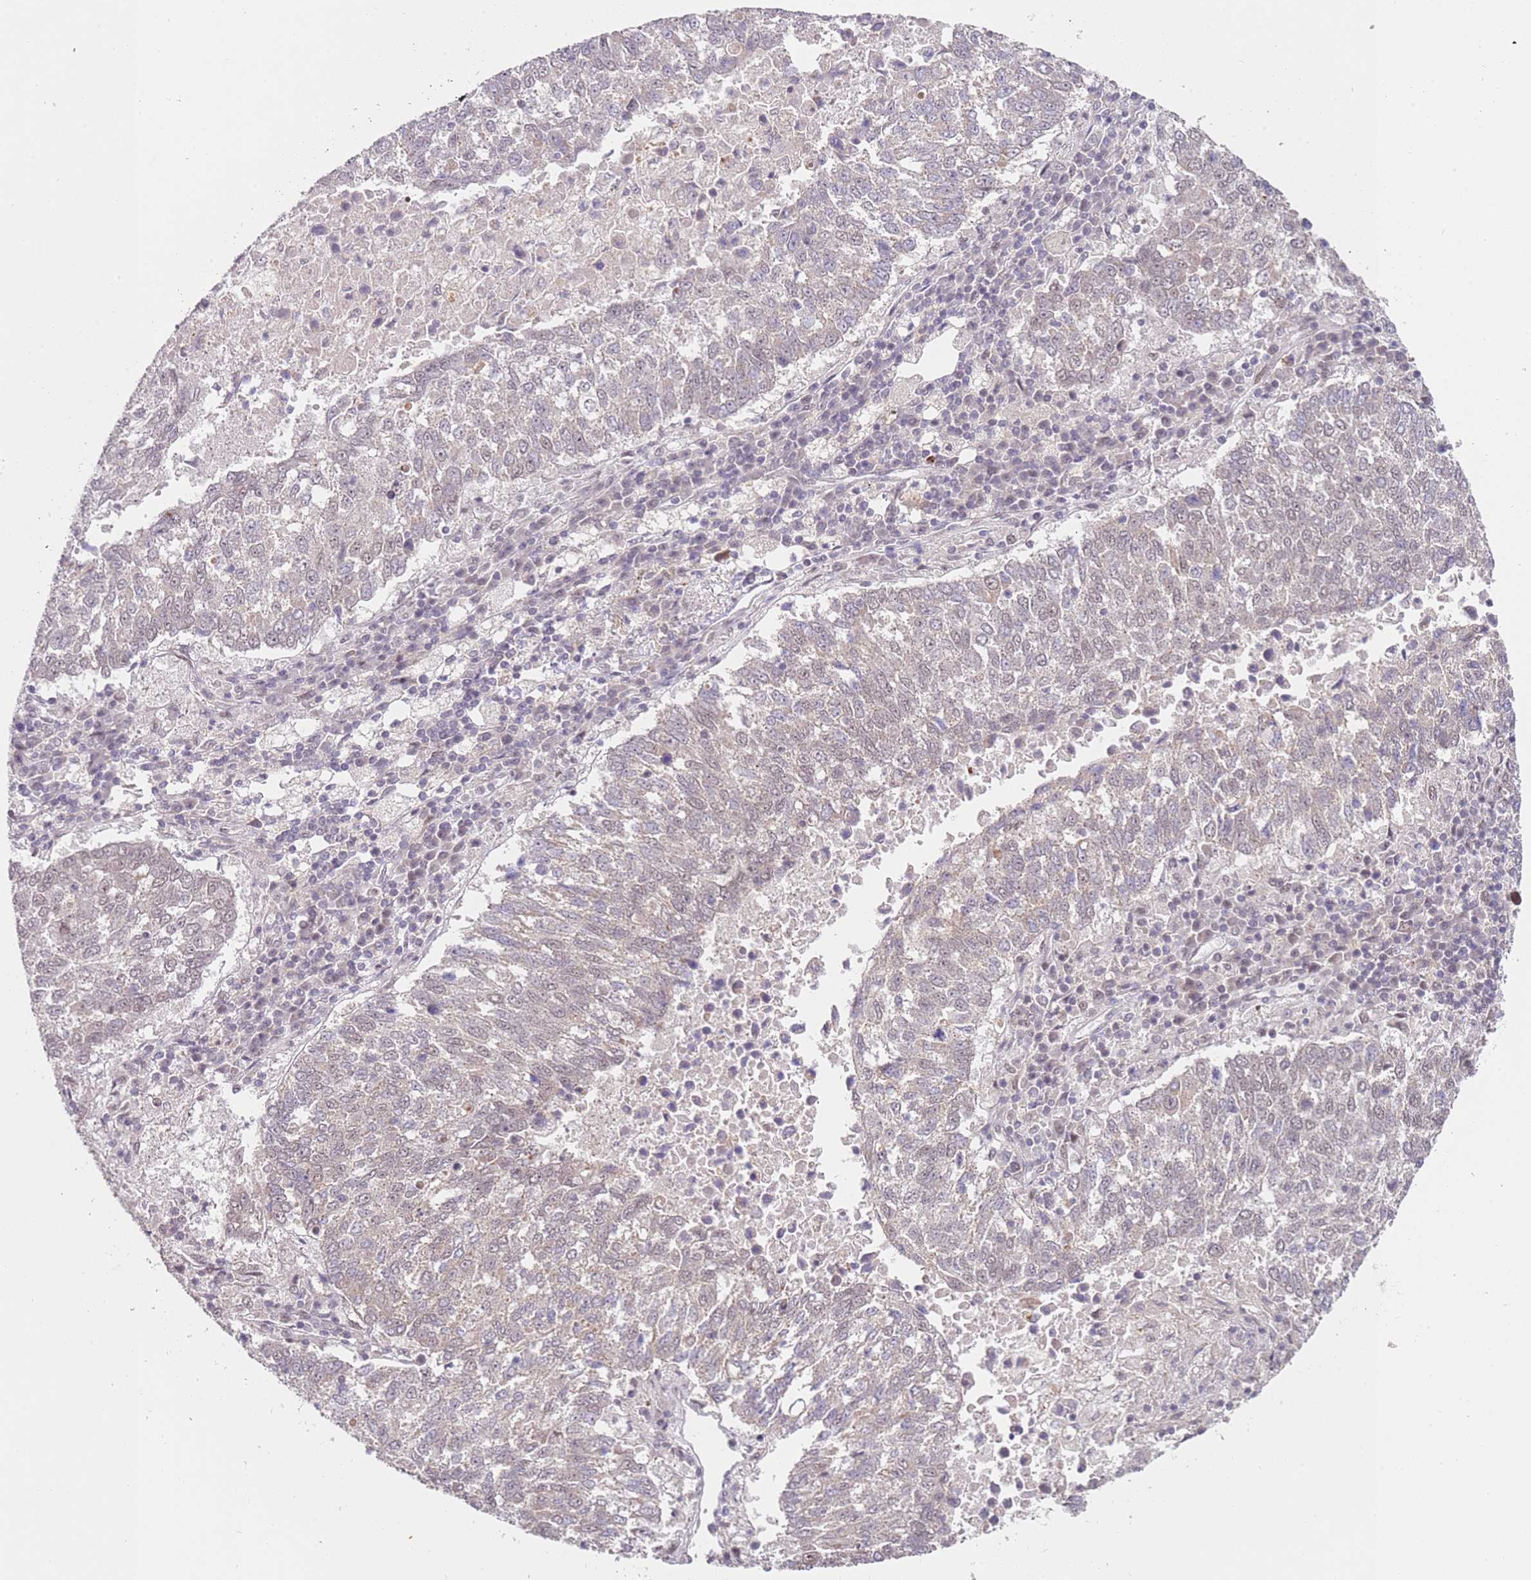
{"staining": {"intensity": "weak", "quantity": "<25%", "location": "nuclear"}, "tissue": "lung cancer", "cell_type": "Tumor cells", "image_type": "cancer", "snomed": [{"axis": "morphology", "description": "Squamous cell carcinoma, NOS"}, {"axis": "topography", "description": "Lung"}], "caption": "IHC histopathology image of neoplastic tissue: lung cancer (squamous cell carcinoma) stained with DAB (3,3'-diaminobenzidine) reveals no significant protein staining in tumor cells. (DAB IHC, high magnification).", "gene": "LGALSL", "patient": {"sex": "male", "age": 73}}